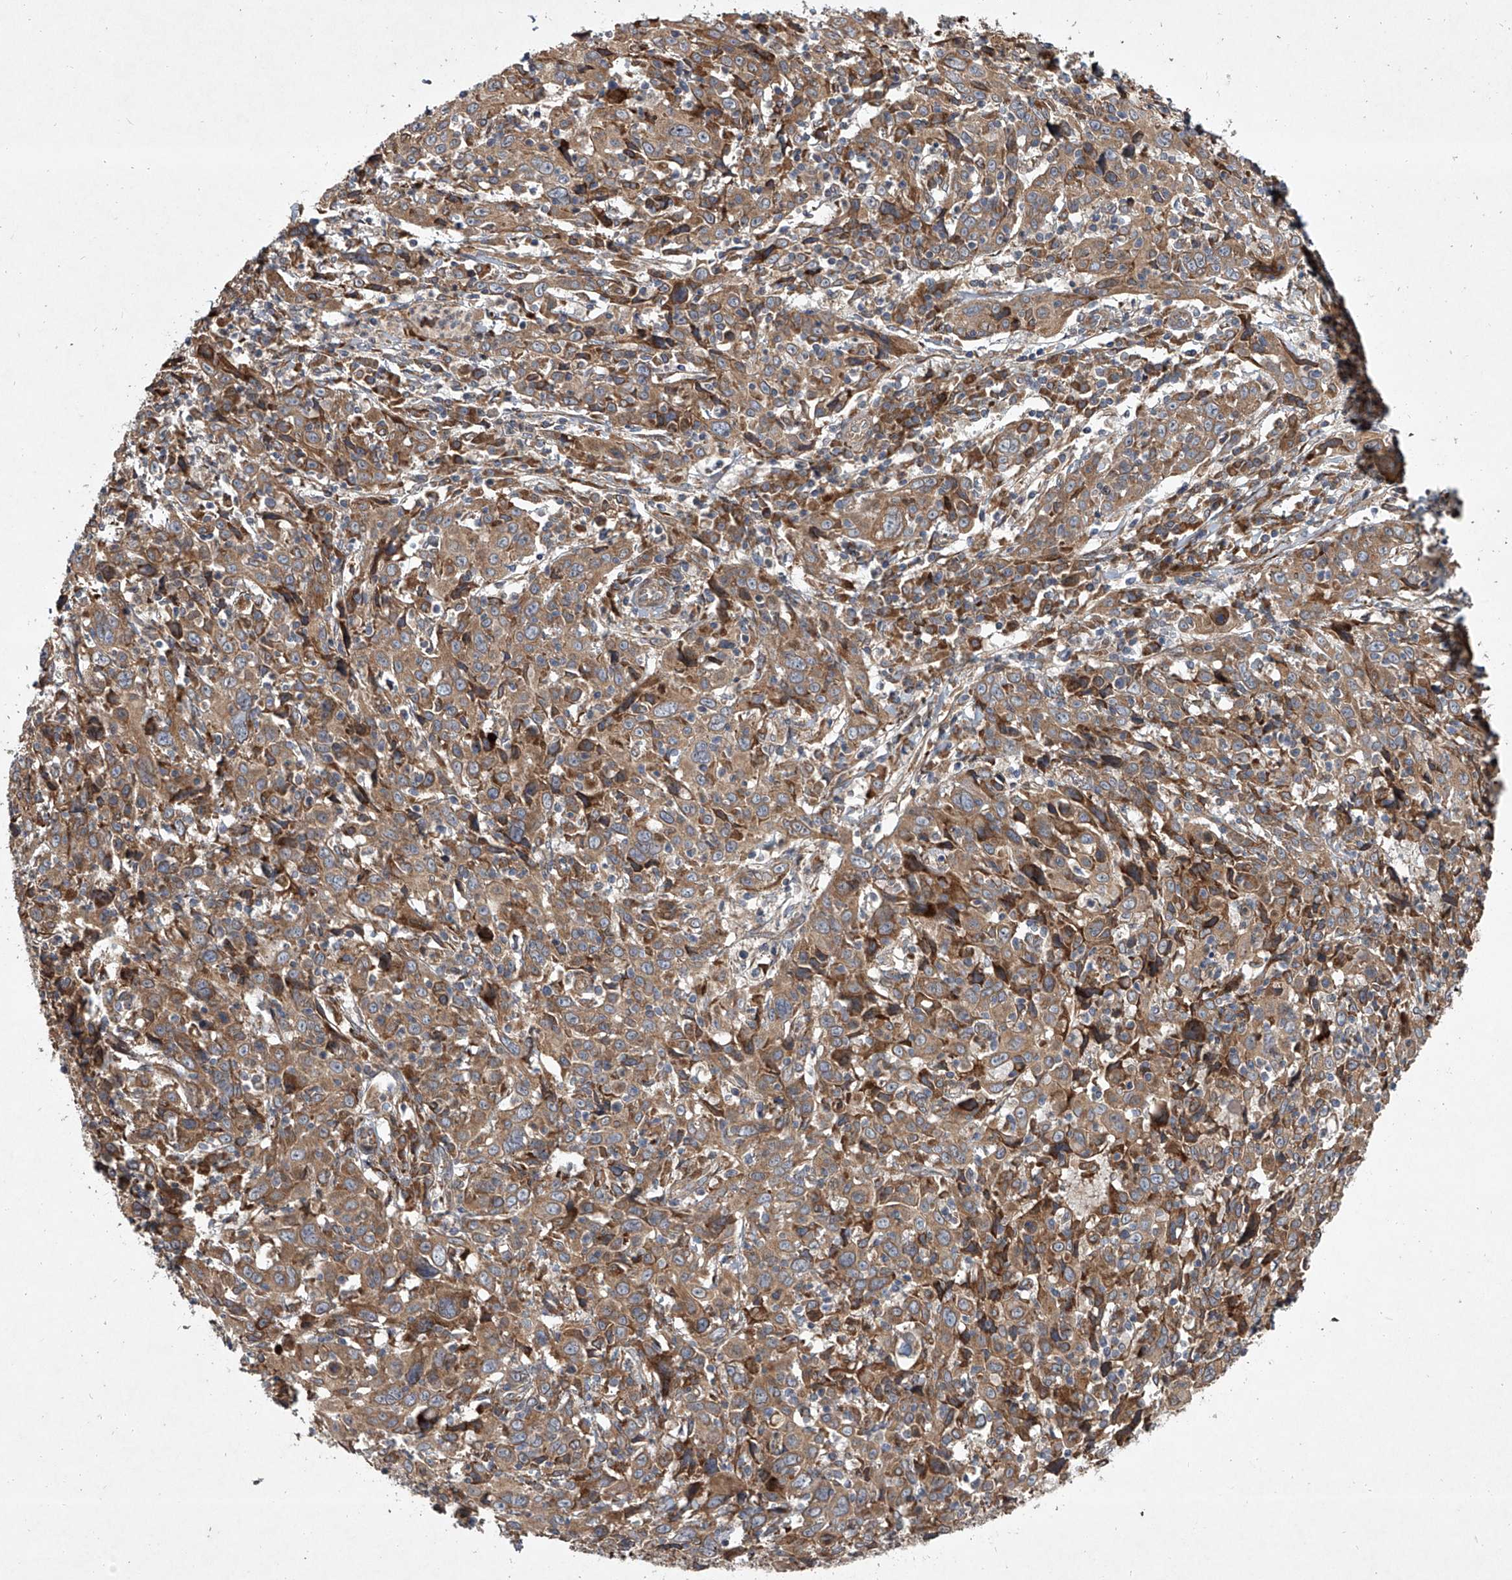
{"staining": {"intensity": "moderate", "quantity": ">75%", "location": "cytoplasmic/membranous"}, "tissue": "cervical cancer", "cell_type": "Tumor cells", "image_type": "cancer", "snomed": [{"axis": "morphology", "description": "Squamous cell carcinoma, NOS"}, {"axis": "topography", "description": "Cervix"}], "caption": "A micrograph of human cervical cancer stained for a protein exhibits moderate cytoplasmic/membranous brown staining in tumor cells. (DAB IHC, brown staining for protein, blue staining for nuclei).", "gene": "EVA1C", "patient": {"sex": "female", "age": 46}}